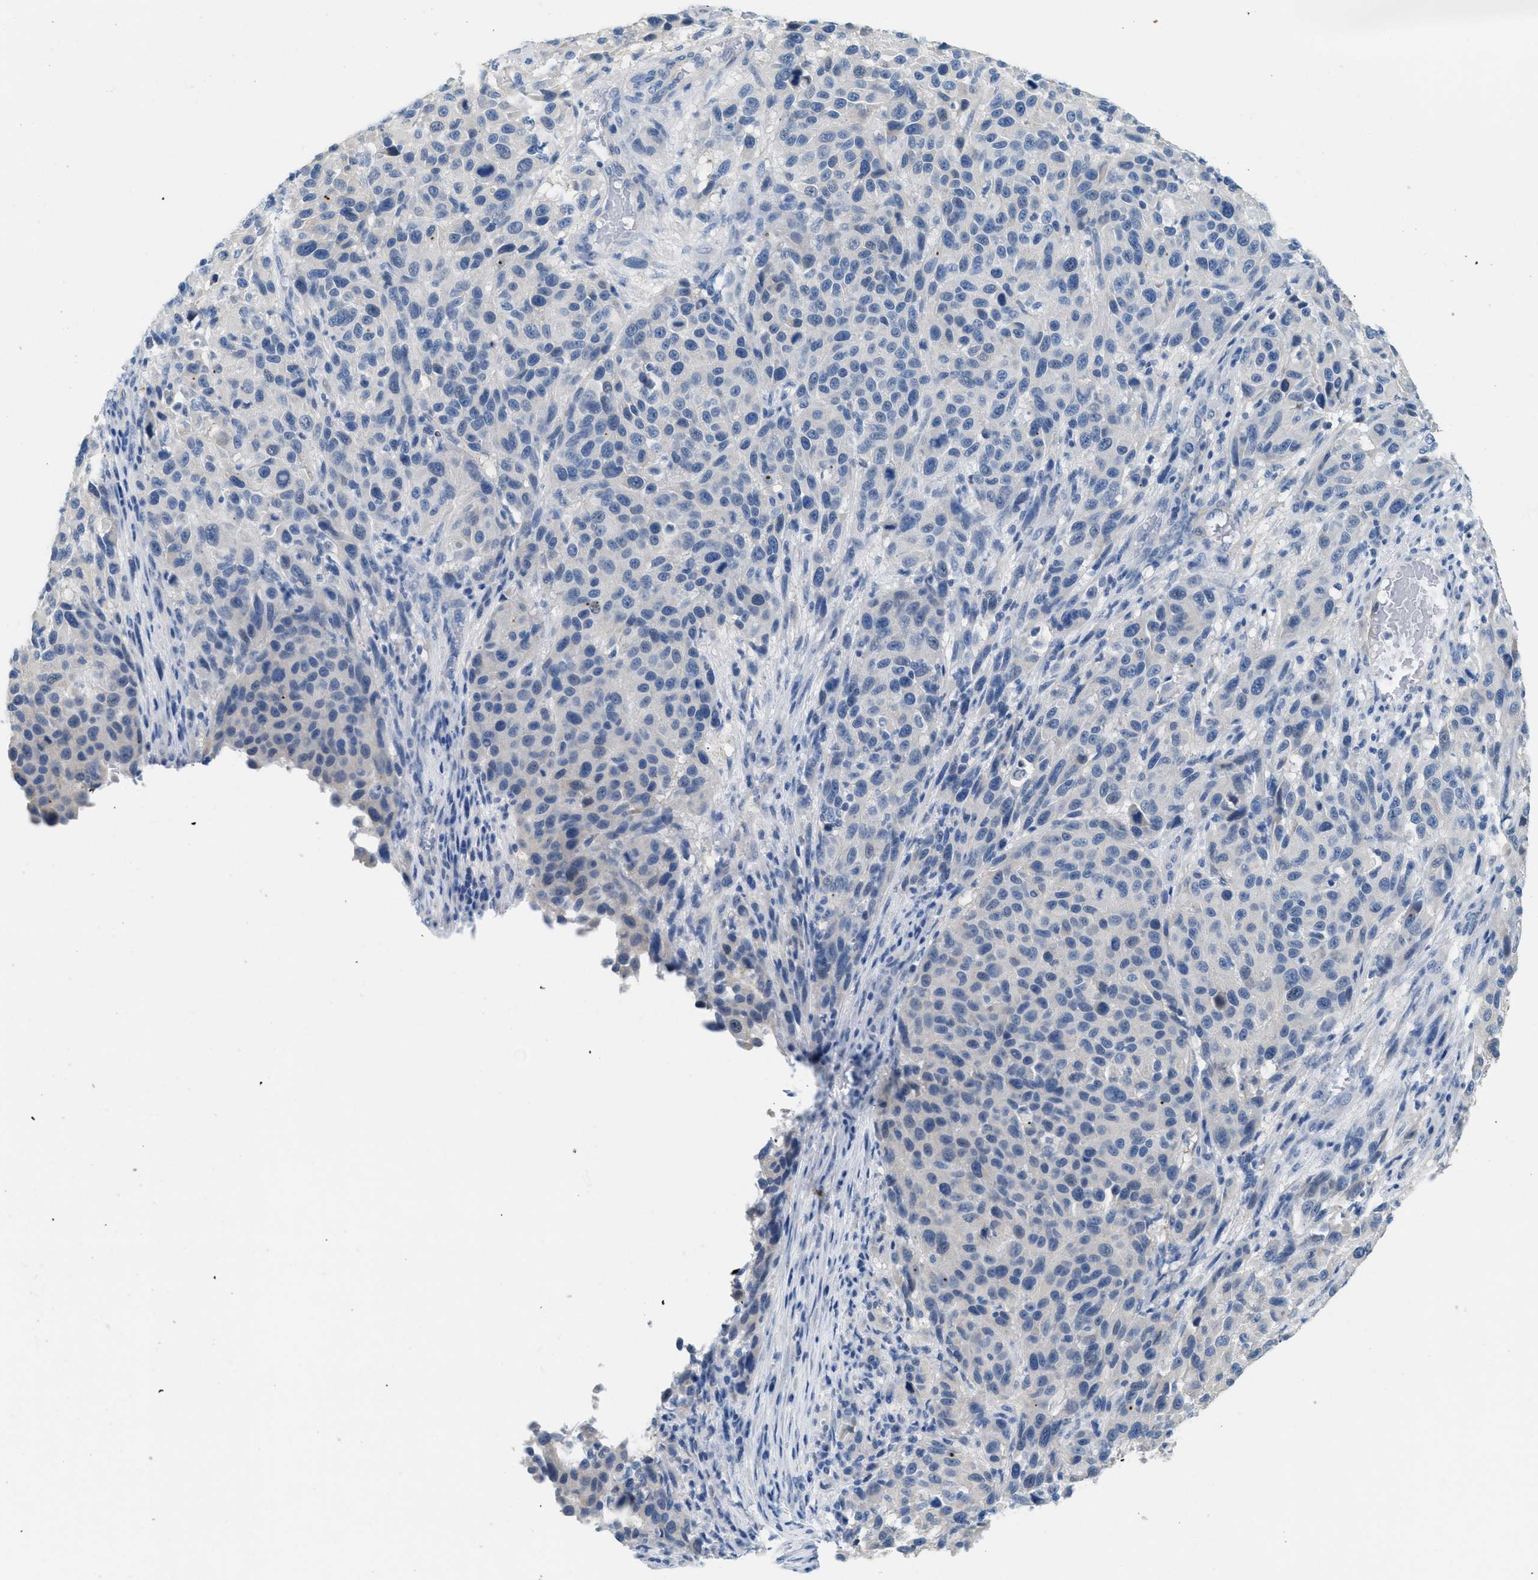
{"staining": {"intensity": "negative", "quantity": "none", "location": "none"}, "tissue": "melanoma", "cell_type": "Tumor cells", "image_type": "cancer", "snomed": [{"axis": "morphology", "description": "Malignant melanoma, Metastatic site"}, {"axis": "topography", "description": "Lymph node"}], "caption": "Immunohistochemistry micrograph of human malignant melanoma (metastatic site) stained for a protein (brown), which reveals no staining in tumor cells.", "gene": "SPAM1", "patient": {"sex": "male", "age": 61}}